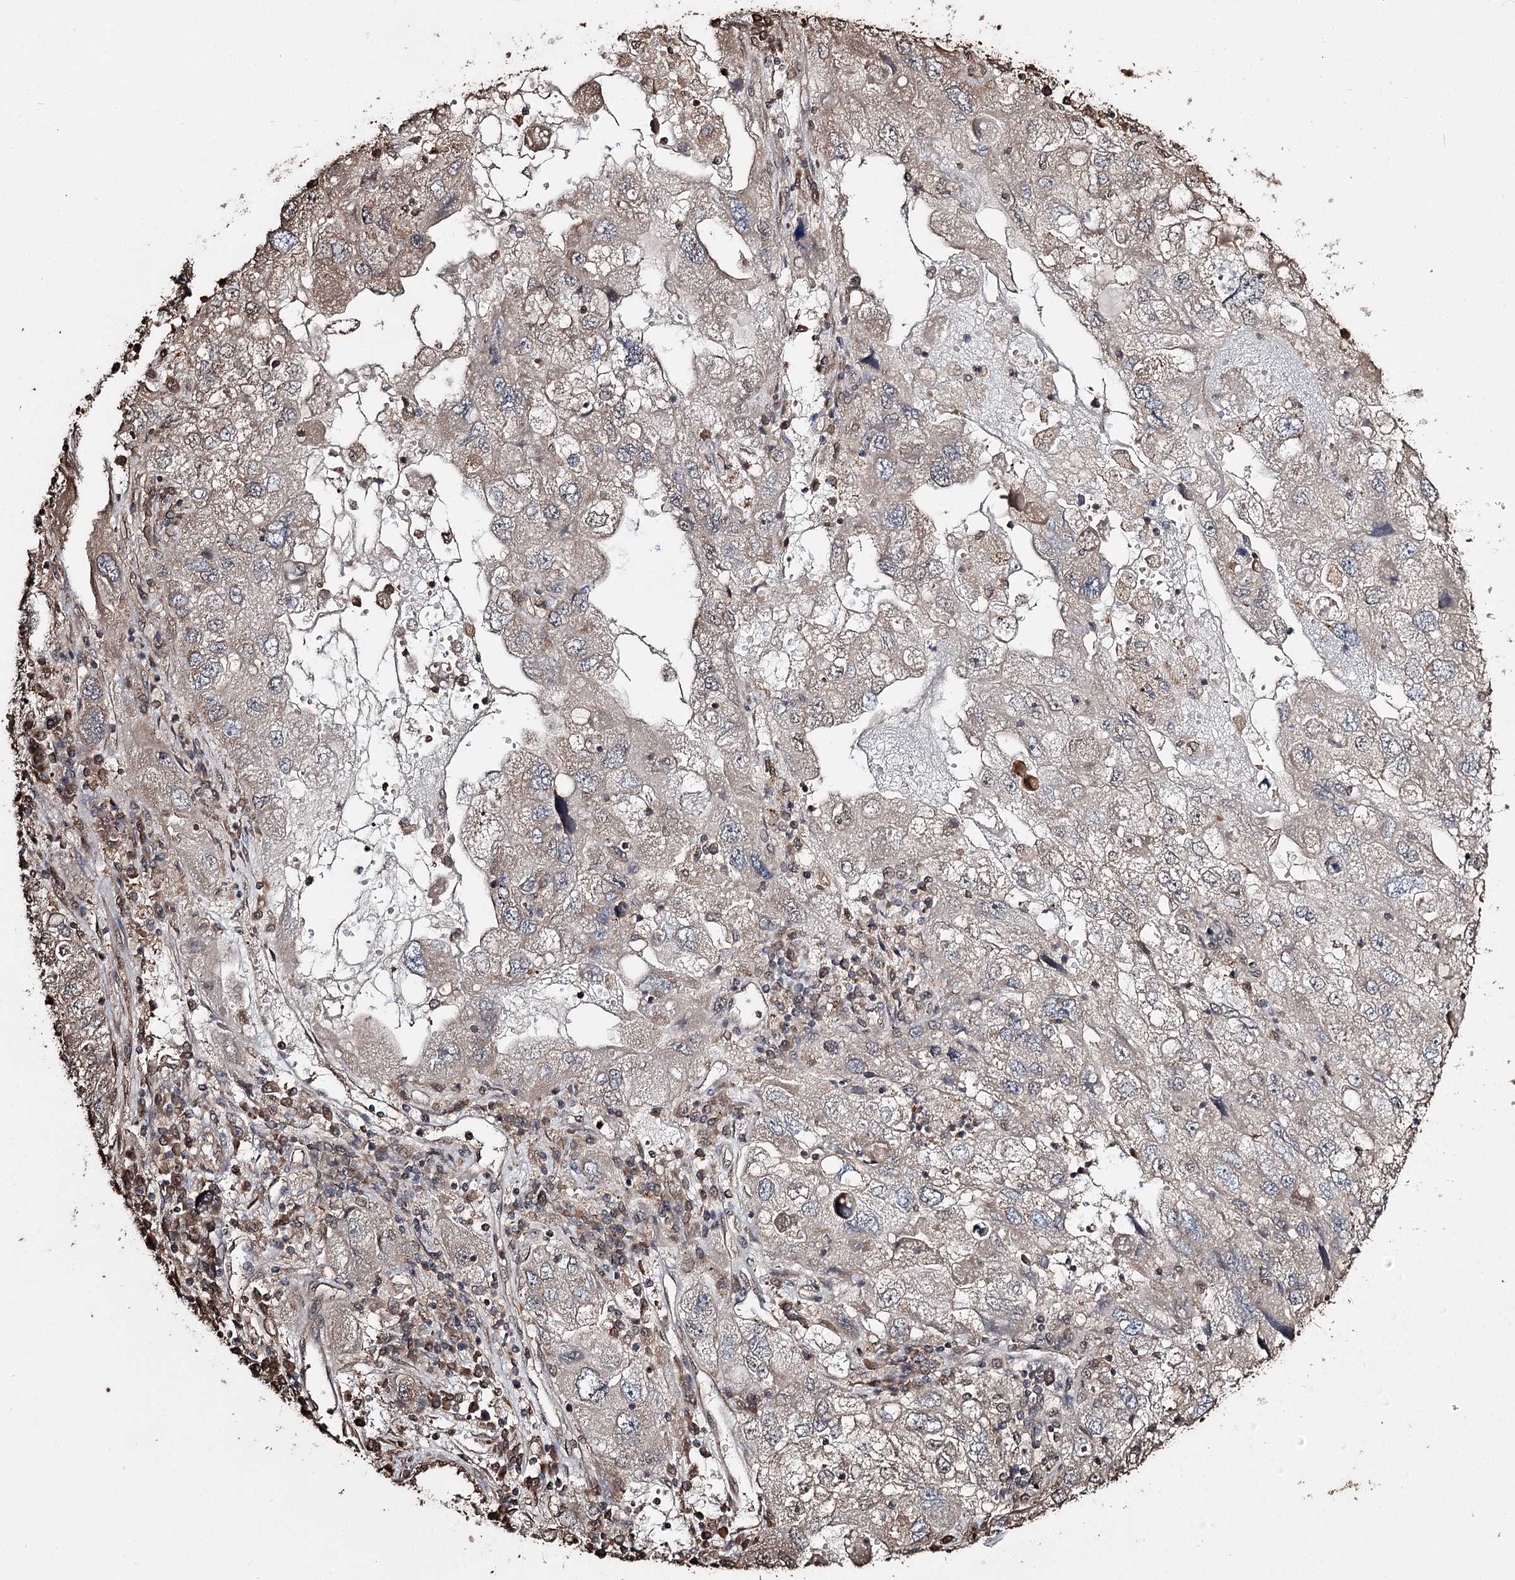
{"staining": {"intensity": "moderate", "quantity": "<25%", "location": "cytoplasmic/membranous"}, "tissue": "endometrial cancer", "cell_type": "Tumor cells", "image_type": "cancer", "snomed": [{"axis": "morphology", "description": "Adenocarcinoma, NOS"}, {"axis": "topography", "description": "Endometrium"}], "caption": "This is a micrograph of IHC staining of endometrial cancer (adenocarcinoma), which shows moderate positivity in the cytoplasmic/membranous of tumor cells.", "gene": "PLCH1", "patient": {"sex": "female", "age": 49}}